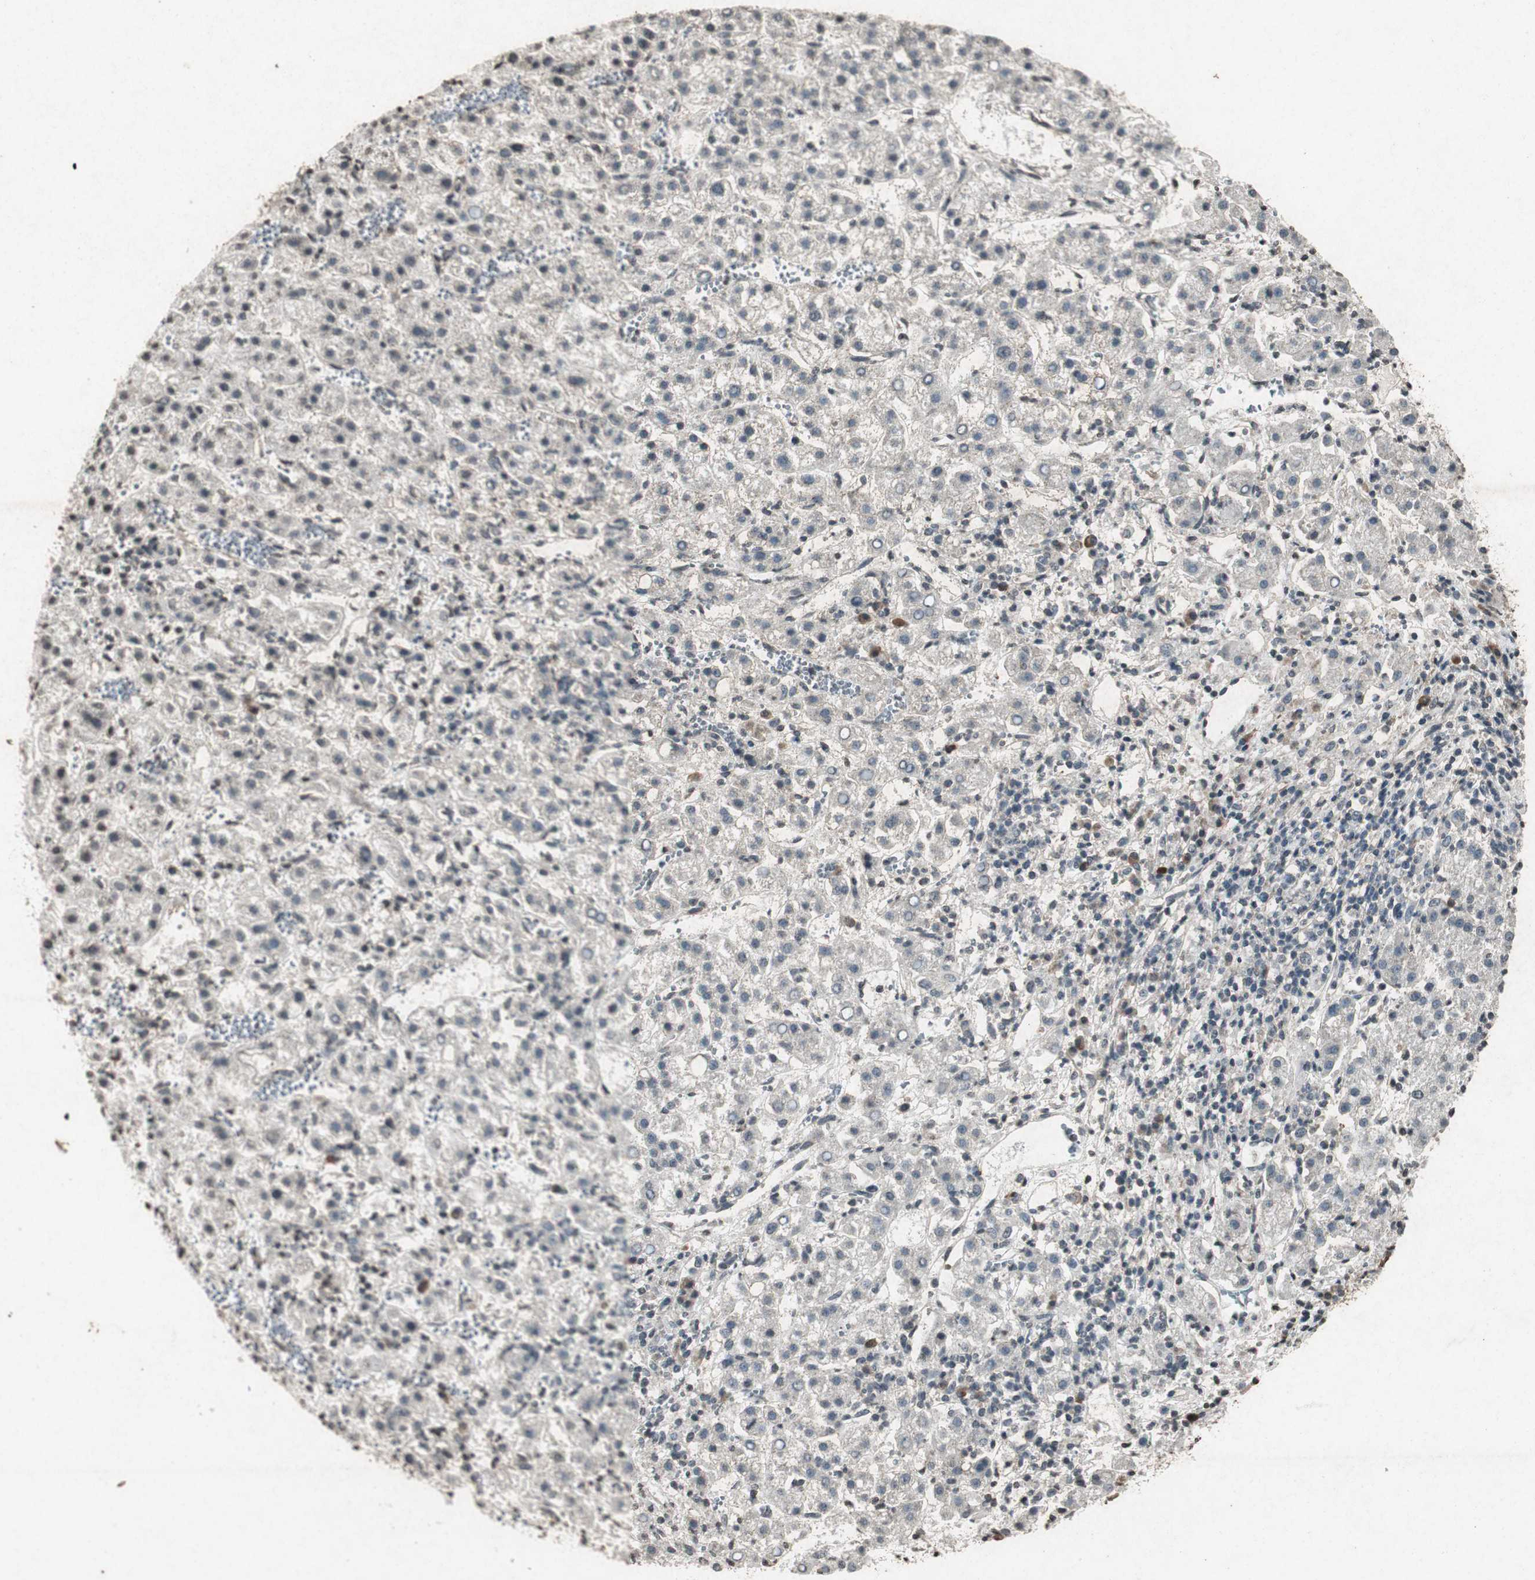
{"staining": {"intensity": "negative", "quantity": "none", "location": "none"}, "tissue": "liver cancer", "cell_type": "Tumor cells", "image_type": "cancer", "snomed": [{"axis": "morphology", "description": "Carcinoma, Hepatocellular, NOS"}, {"axis": "topography", "description": "Liver"}], "caption": "Histopathology image shows no significant protein staining in tumor cells of liver cancer (hepatocellular carcinoma).", "gene": "PRKG1", "patient": {"sex": "female", "age": 58}}